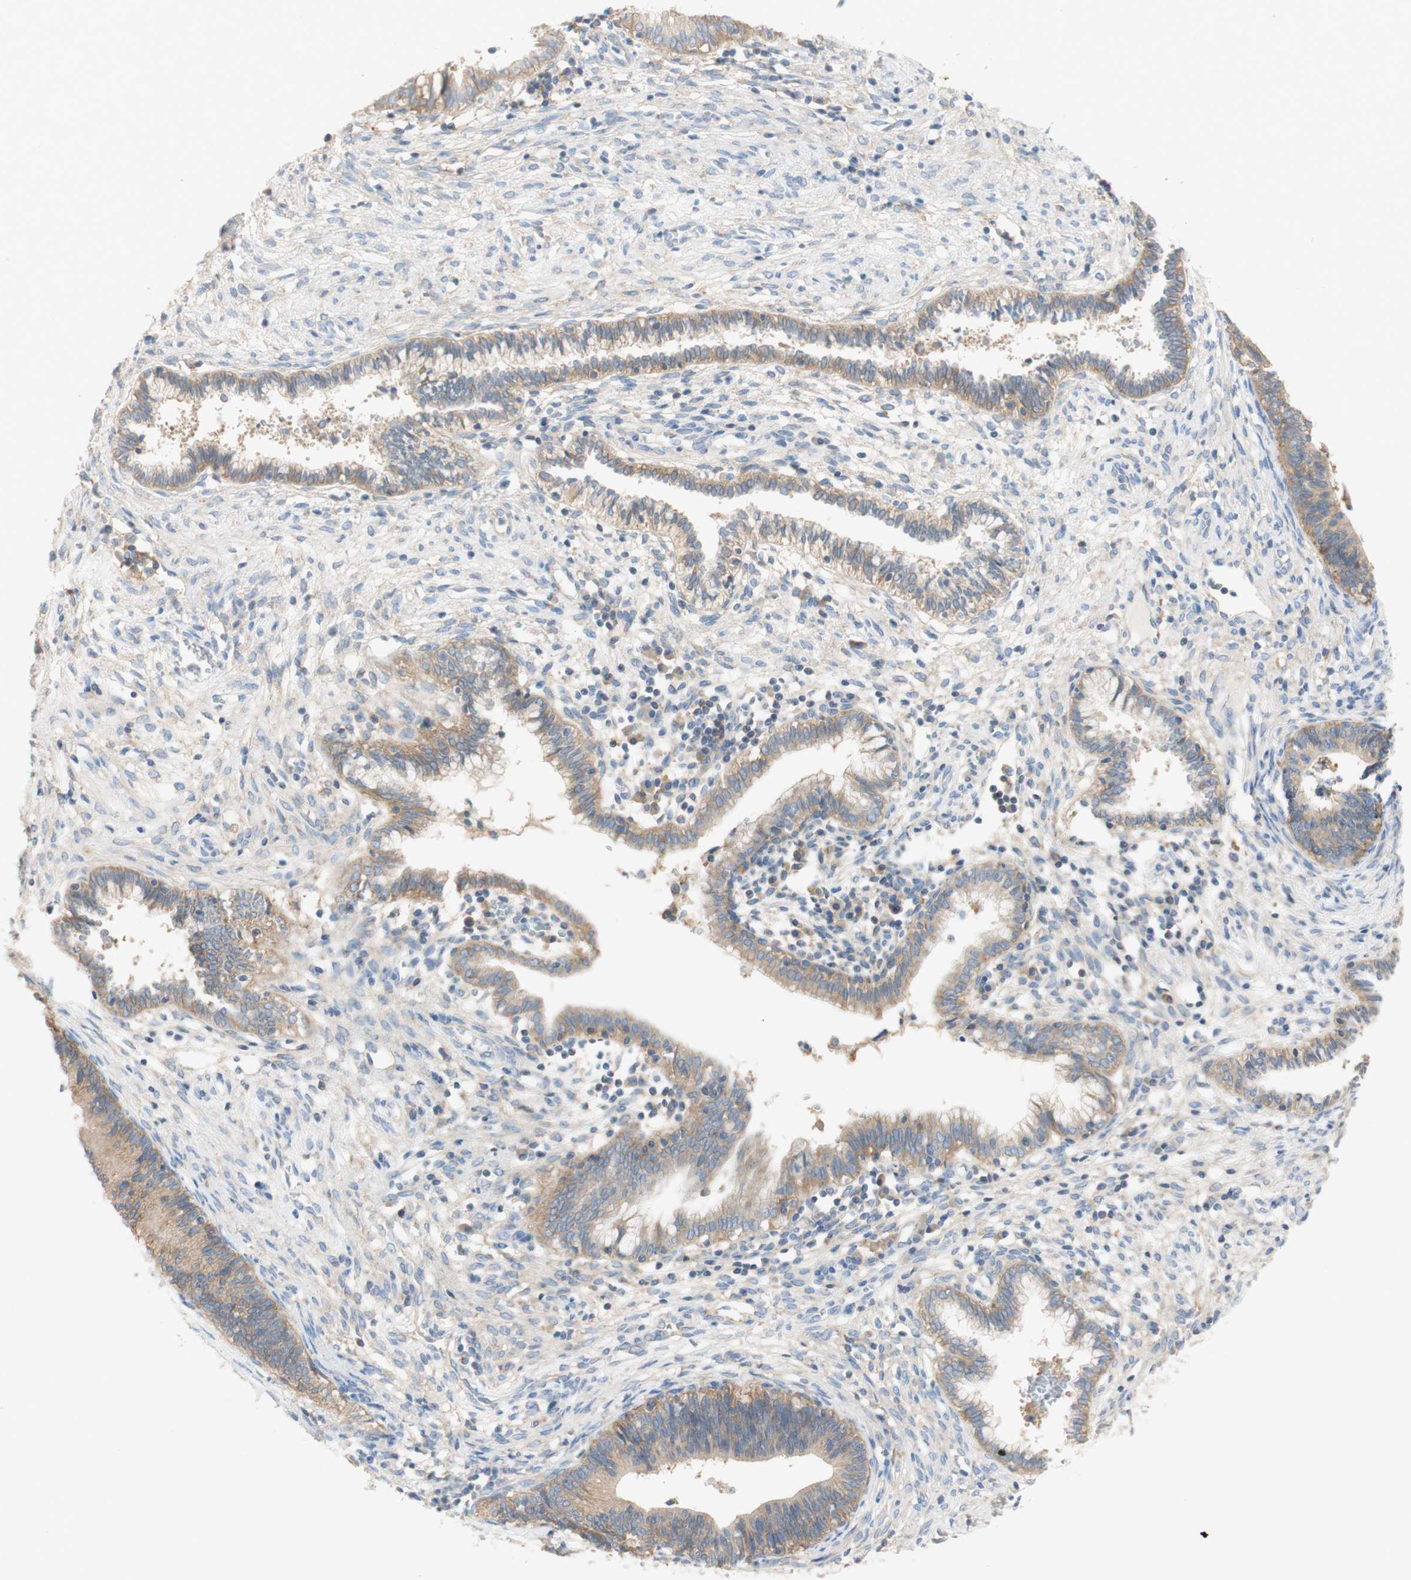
{"staining": {"intensity": "weak", "quantity": ">75%", "location": "cytoplasmic/membranous"}, "tissue": "cervical cancer", "cell_type": "Tumor cells", "image_type": "cancer", "snomed": [{"axis": "morphology", "description": "Adenocarcinoma, NOS"}, {"axis": "topography", "description": "Cervix"}], "caption": "Brown immunohistochemical staining in human cervical cancer reveals weak cytoplasmic/membranous staining in approximately >75% of tumor cells.", "gene": "ATP2B1", "patient": {"sex": "female", "age": 44}}